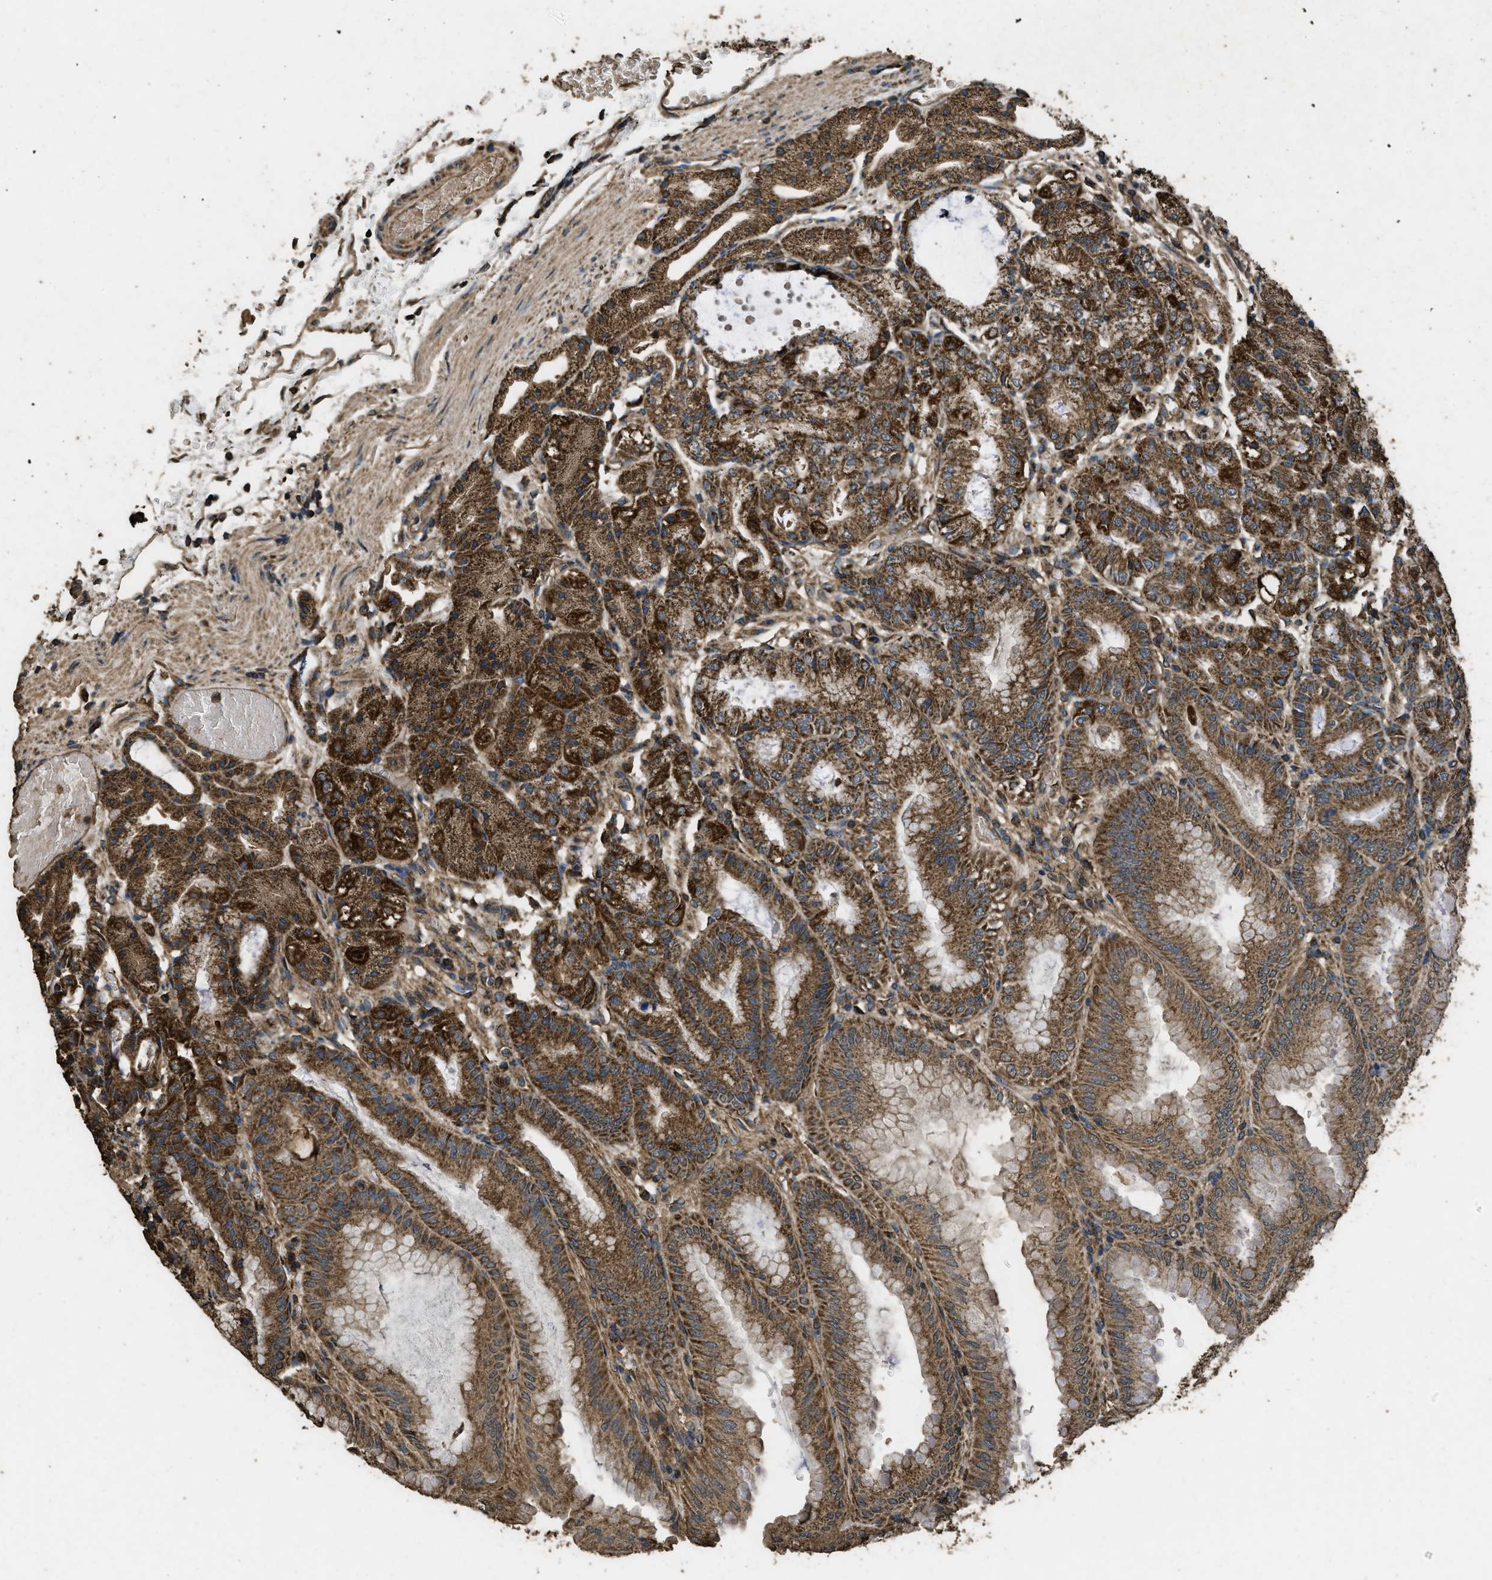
{"staining": {"intensity": "strong", "quantity": ">75%", "location": "cytoplasmic/membranous"}, "tissue": "stomach", "cell_type": "Glandular cells", "image_type": "normal", "snomed": [{"axis": "morphology", "description": "Normal tissue, NOS"}, {"axis": "topography", "description": "Stomach, lower"}], "caption": "IHC image of normal human stomach stained for a protein (brown), which shows high levels of strong cytoplasmic/membranous positivity in approximately >75% of glandular cells.", "gene": "CYRIA", "patient": {"sex": "male", "age": 71}}